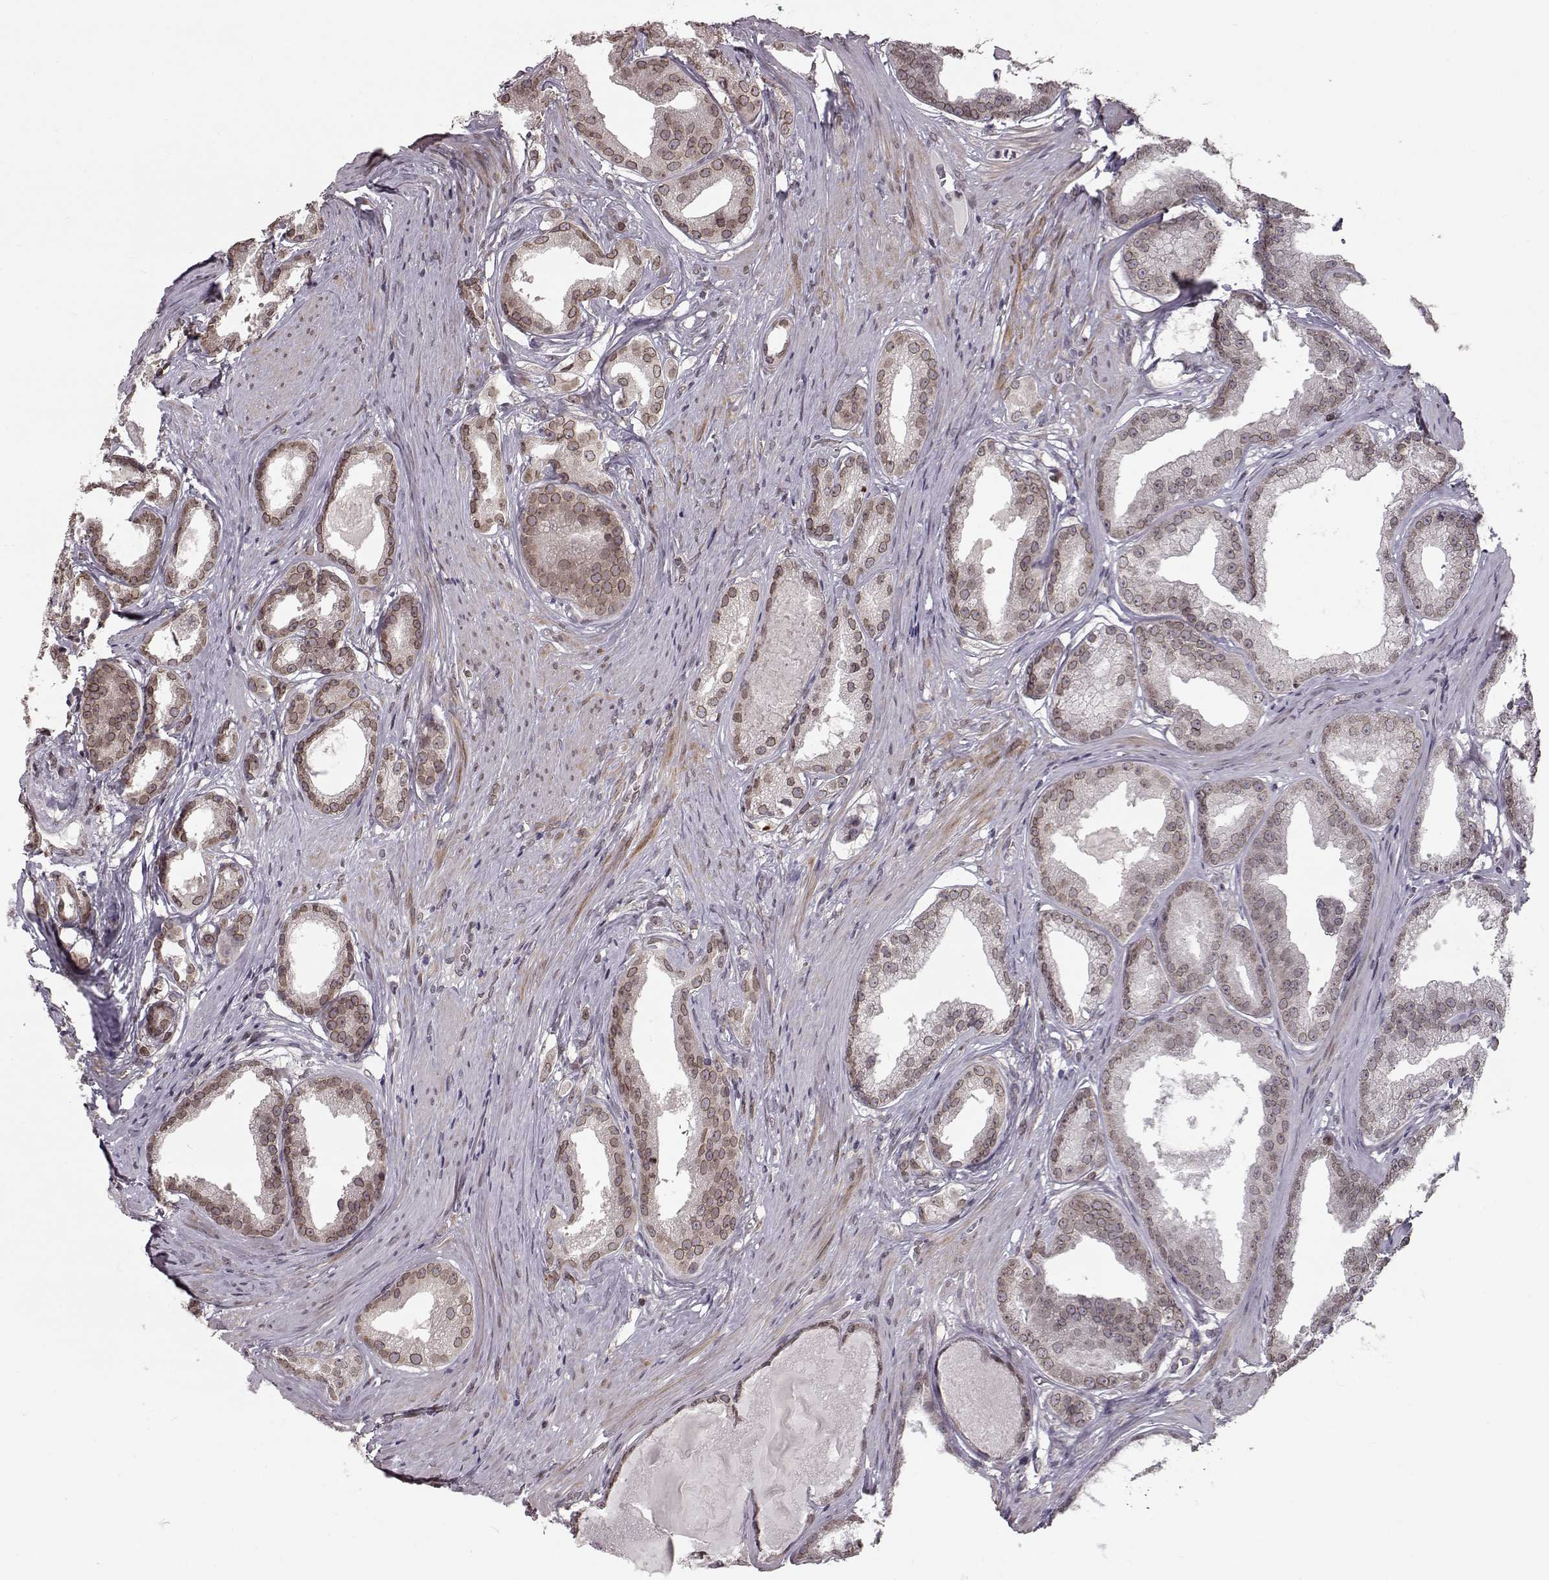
{"staining": {"intensity": "moderate", "quantity": ">75%", "location": "cytoplasmic/membranous,nuclear"}, "tissue": "prostate cancer", "cell_type": "Tumor cells", "image_type": "cancer", "snomed": [{"axis": "morphology", "description": "Adenocarcinoma, Low grade"}, {"axis": "topography", "description": "Prostate"}], "caption": "Human prostate cancer (adenocarcinoma (low-grade)) stained with a brown dye displays moderate cytoplasmic/membranous and nuclear positive positivity in about >75% of tumor cells.", "gene": "NUP37", "patient": {"sex": "male", "age": 65}}